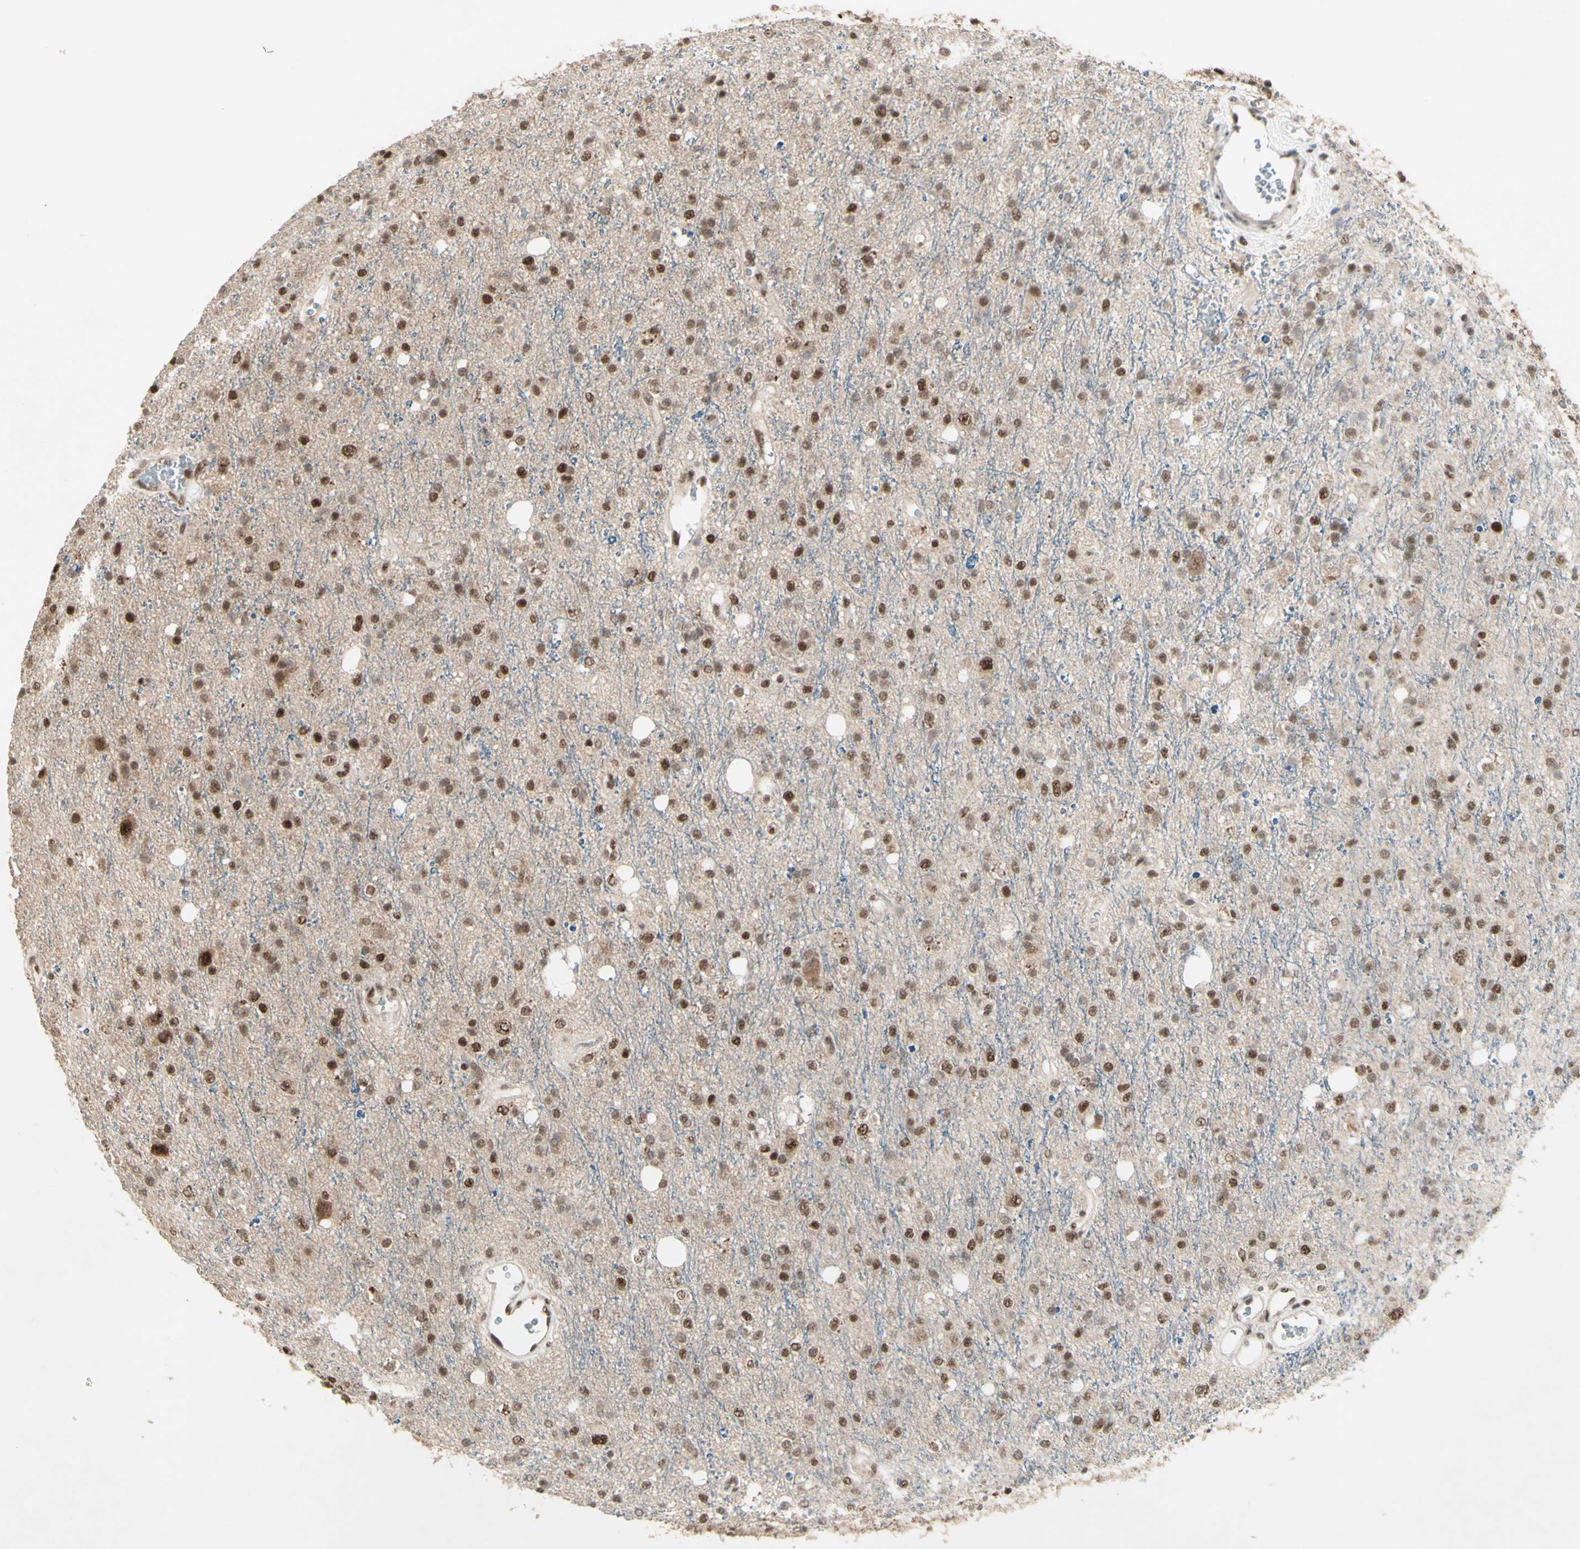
{"staining": {"intensity": "moderate", "quantity": ">75%", "location": "nuclear"}, "tissue": "glioma", "cell_type": "Tumor cells", "image_type": "cancer", "snomed": [{"axis": "morphology", "description": "Glioma, malignant, High grade"}, {"axis": "topography", "description": "Brain"}], "caption": "Immunohistochemical staining of glioma exhibits medium levels of moderate nuclear protein expression in about >75% of tumor cells.", "gene": "CCNT1", "patient": {"sex": "male", "age": 47}}